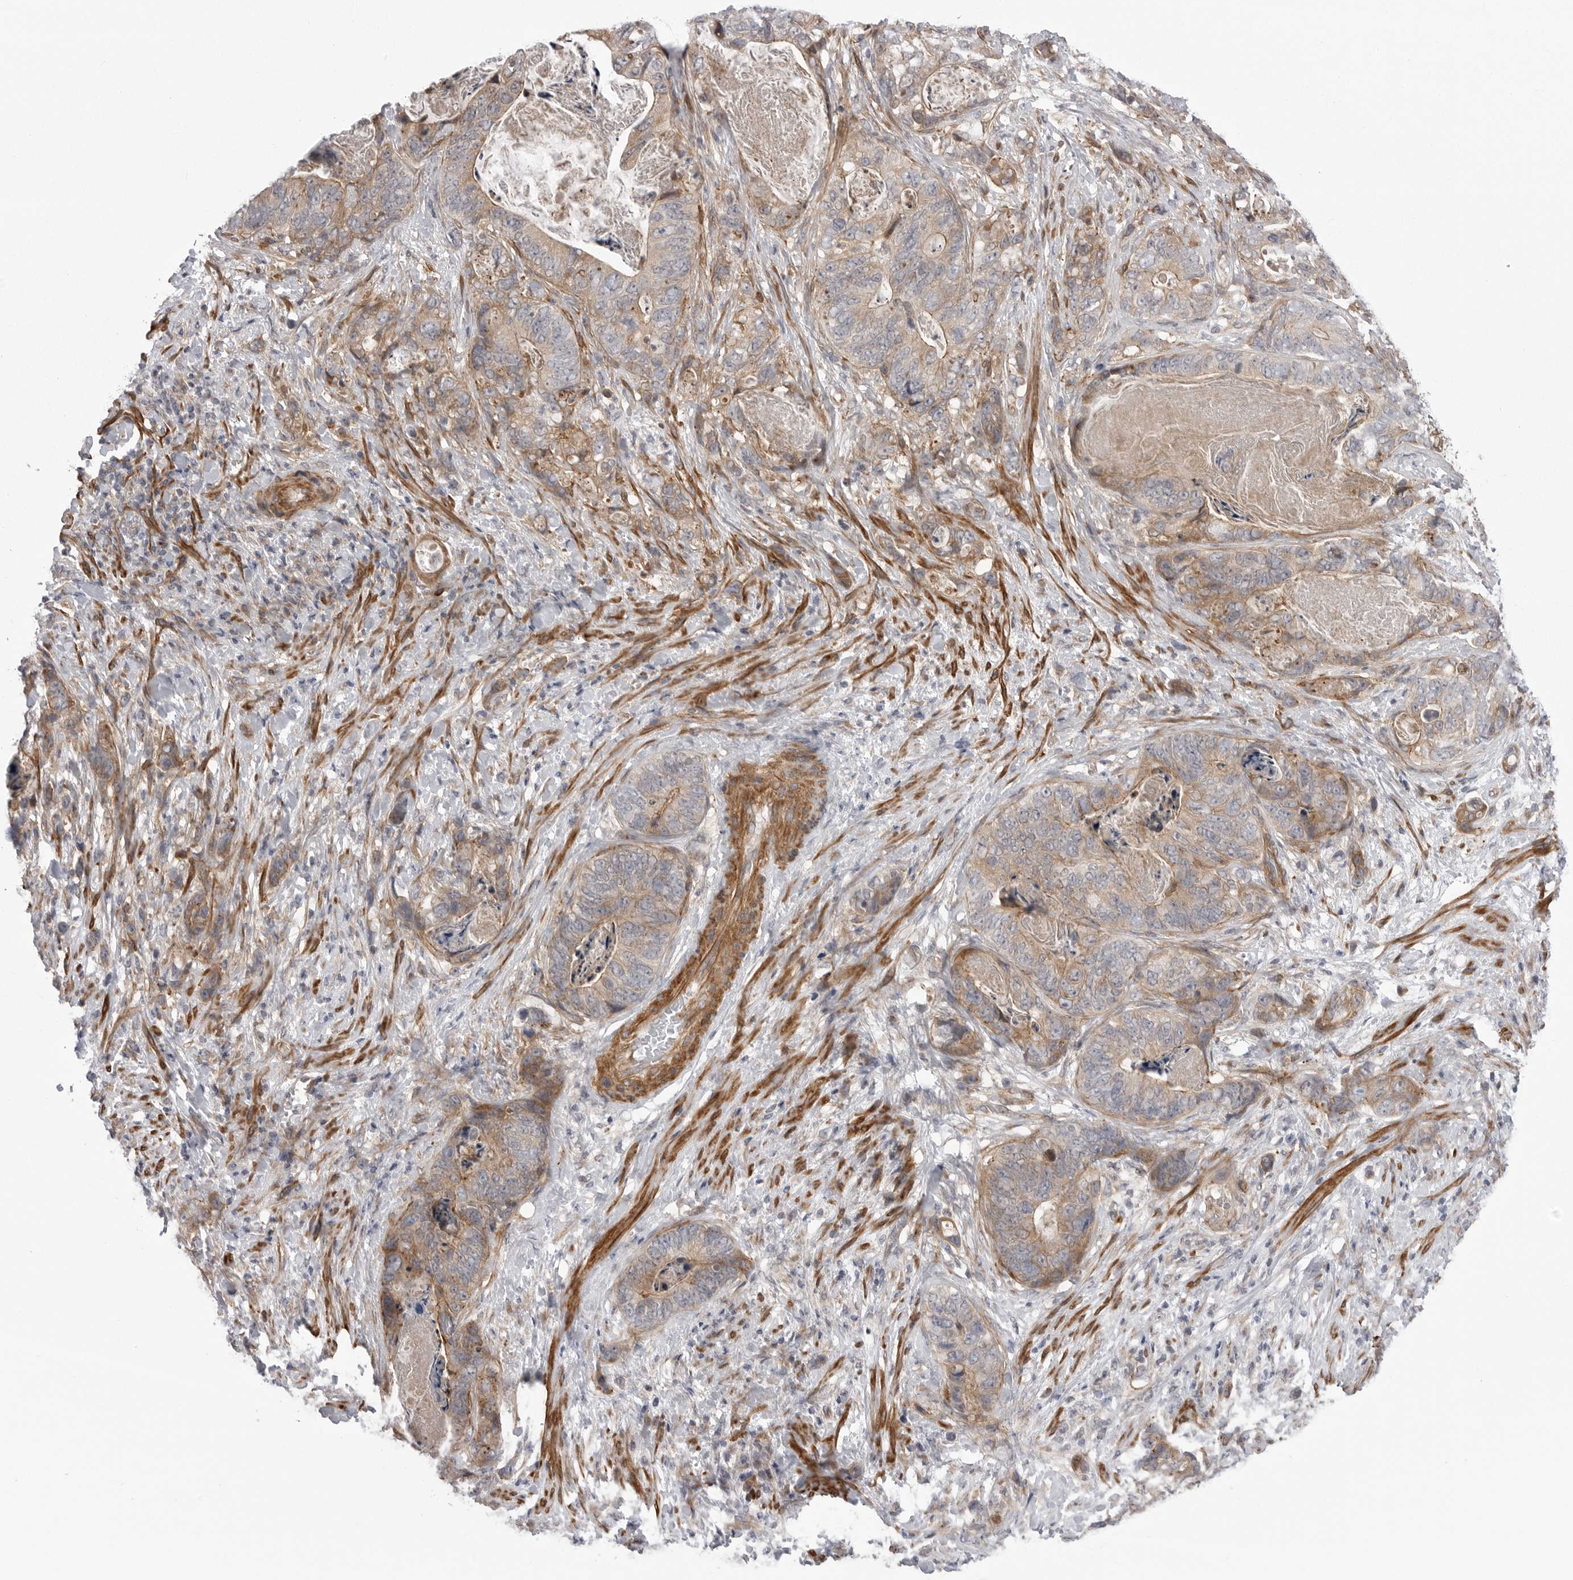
{"staining": {"intensity": "weak", "quantity": ">75%", "location": "cytoplasmic/membranous"}, "tissue": "stomach cancer", "cell_type": "Tumor cells", "image_type": "cancer", "snomed": [{"axis": "morphology", "description": "Normal tissue, NOS"}, {"axis": "morphology", "description": "Adenocarcinoma, NOS"}, {"axis": "topography", "description": "Stomach"}], "caption": "The immunohistochemical stain labels weak cytoplasmic/membranous expression in tumor cells of stomach cancer (adenocarcinoma) tissue. The staining was performed using DAB to visualize the protein expression in brown, while the nuclei were stained in blue with hematoxylin (Magnification: 20x).", "gene": "SCP2", "patient": {"sex": "female", "age": 89}}